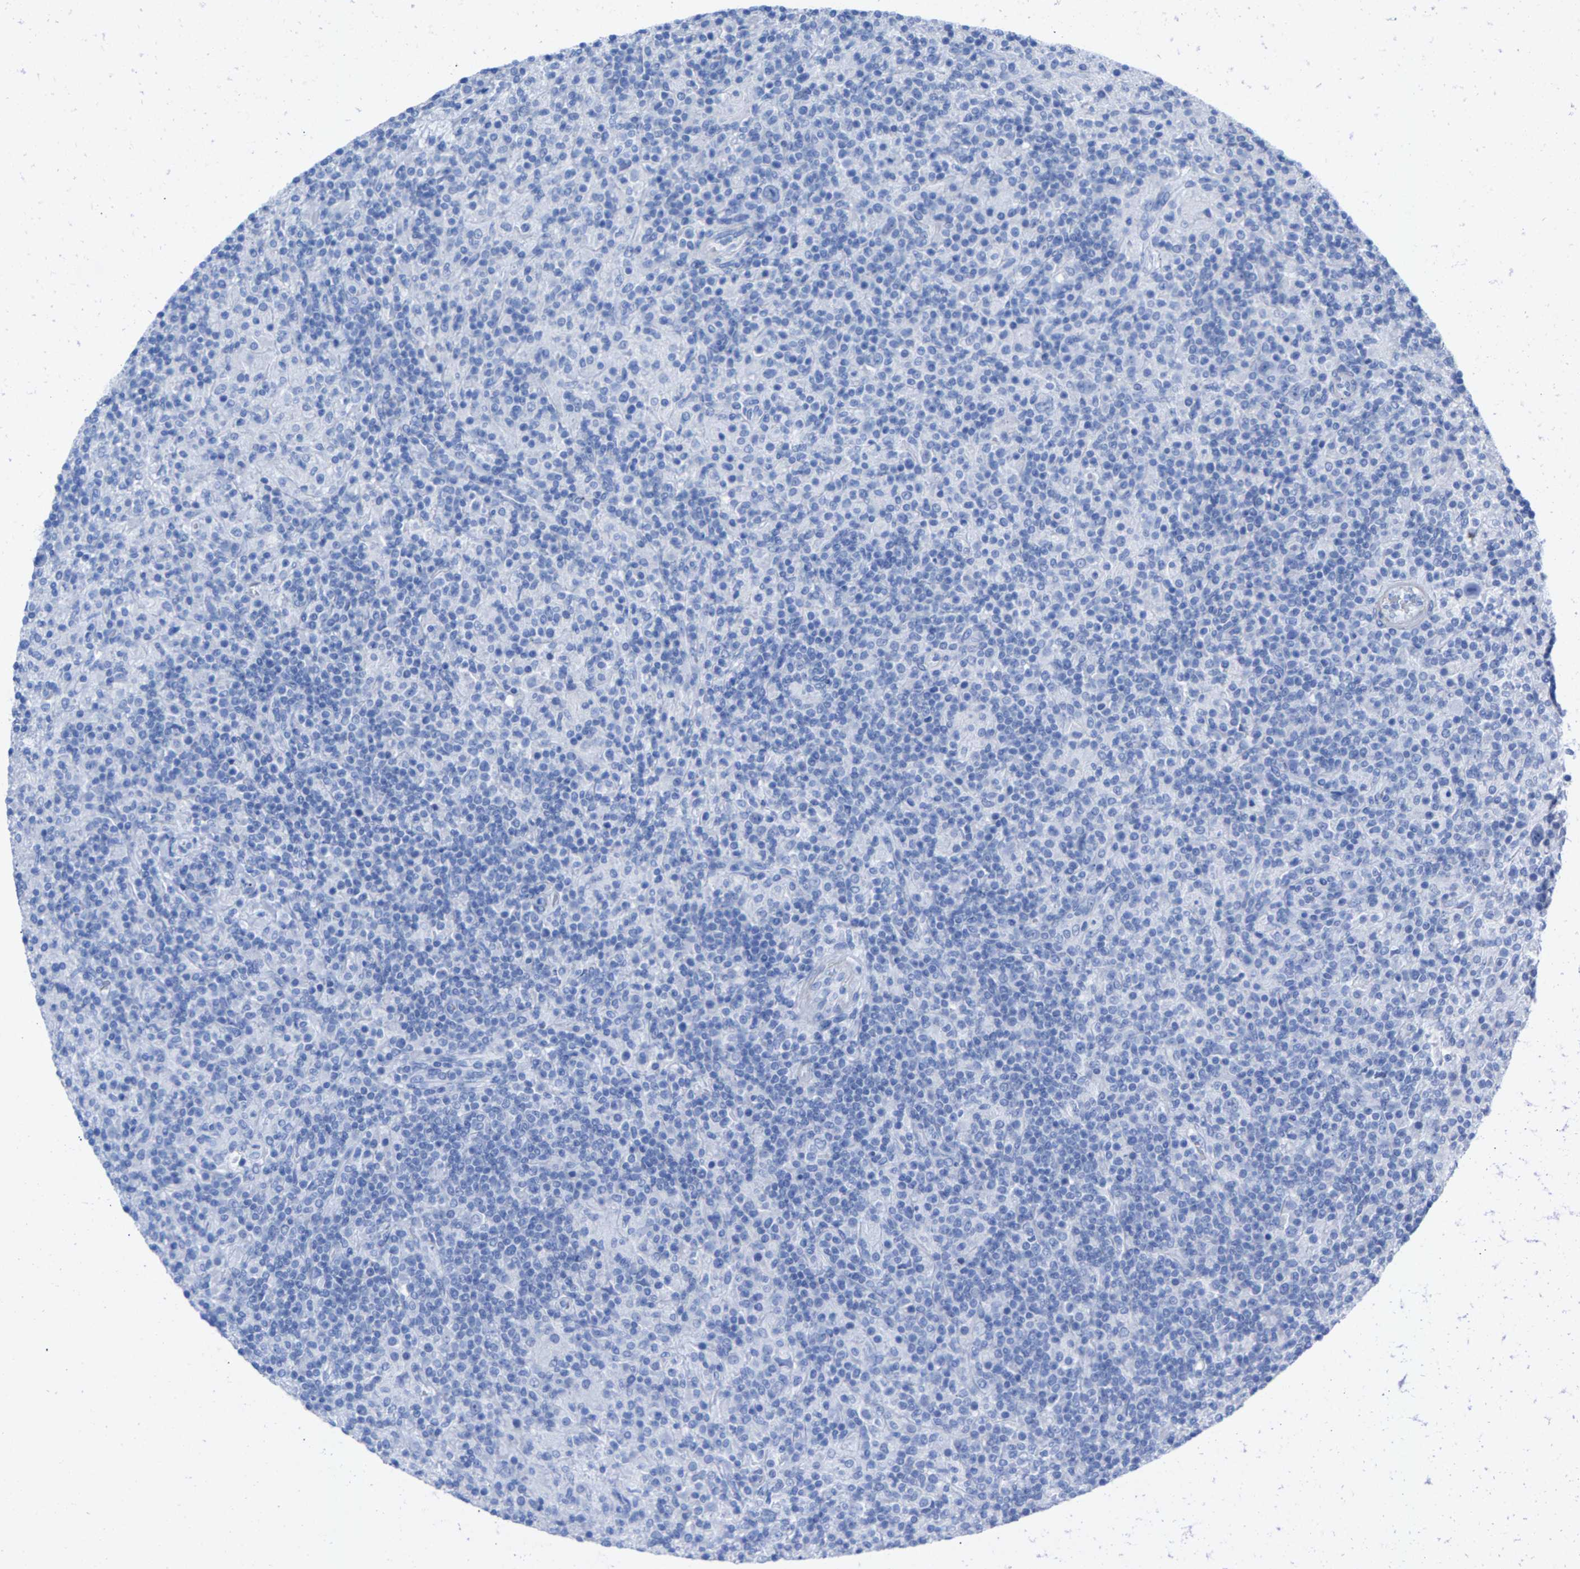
{"staining": {"intensity": "negative", "quantity": "none", "location": "none"}, "tissue": "lymphoma", "cell_type": "Tumor cells", "image_type": "cancer", "snomed": [{"axis": "morphology", "description": "Hodgkin's disease, NOS"}, {"axis": "topography", "description": "Lymph node"}], "caption": "Hodgkin's disease stained for a protein using immunohistochemistry (IHC) reveals no positivity tumor cells.", "gene": "CPA1", "patient": {"sex": "male", "age": 70}}